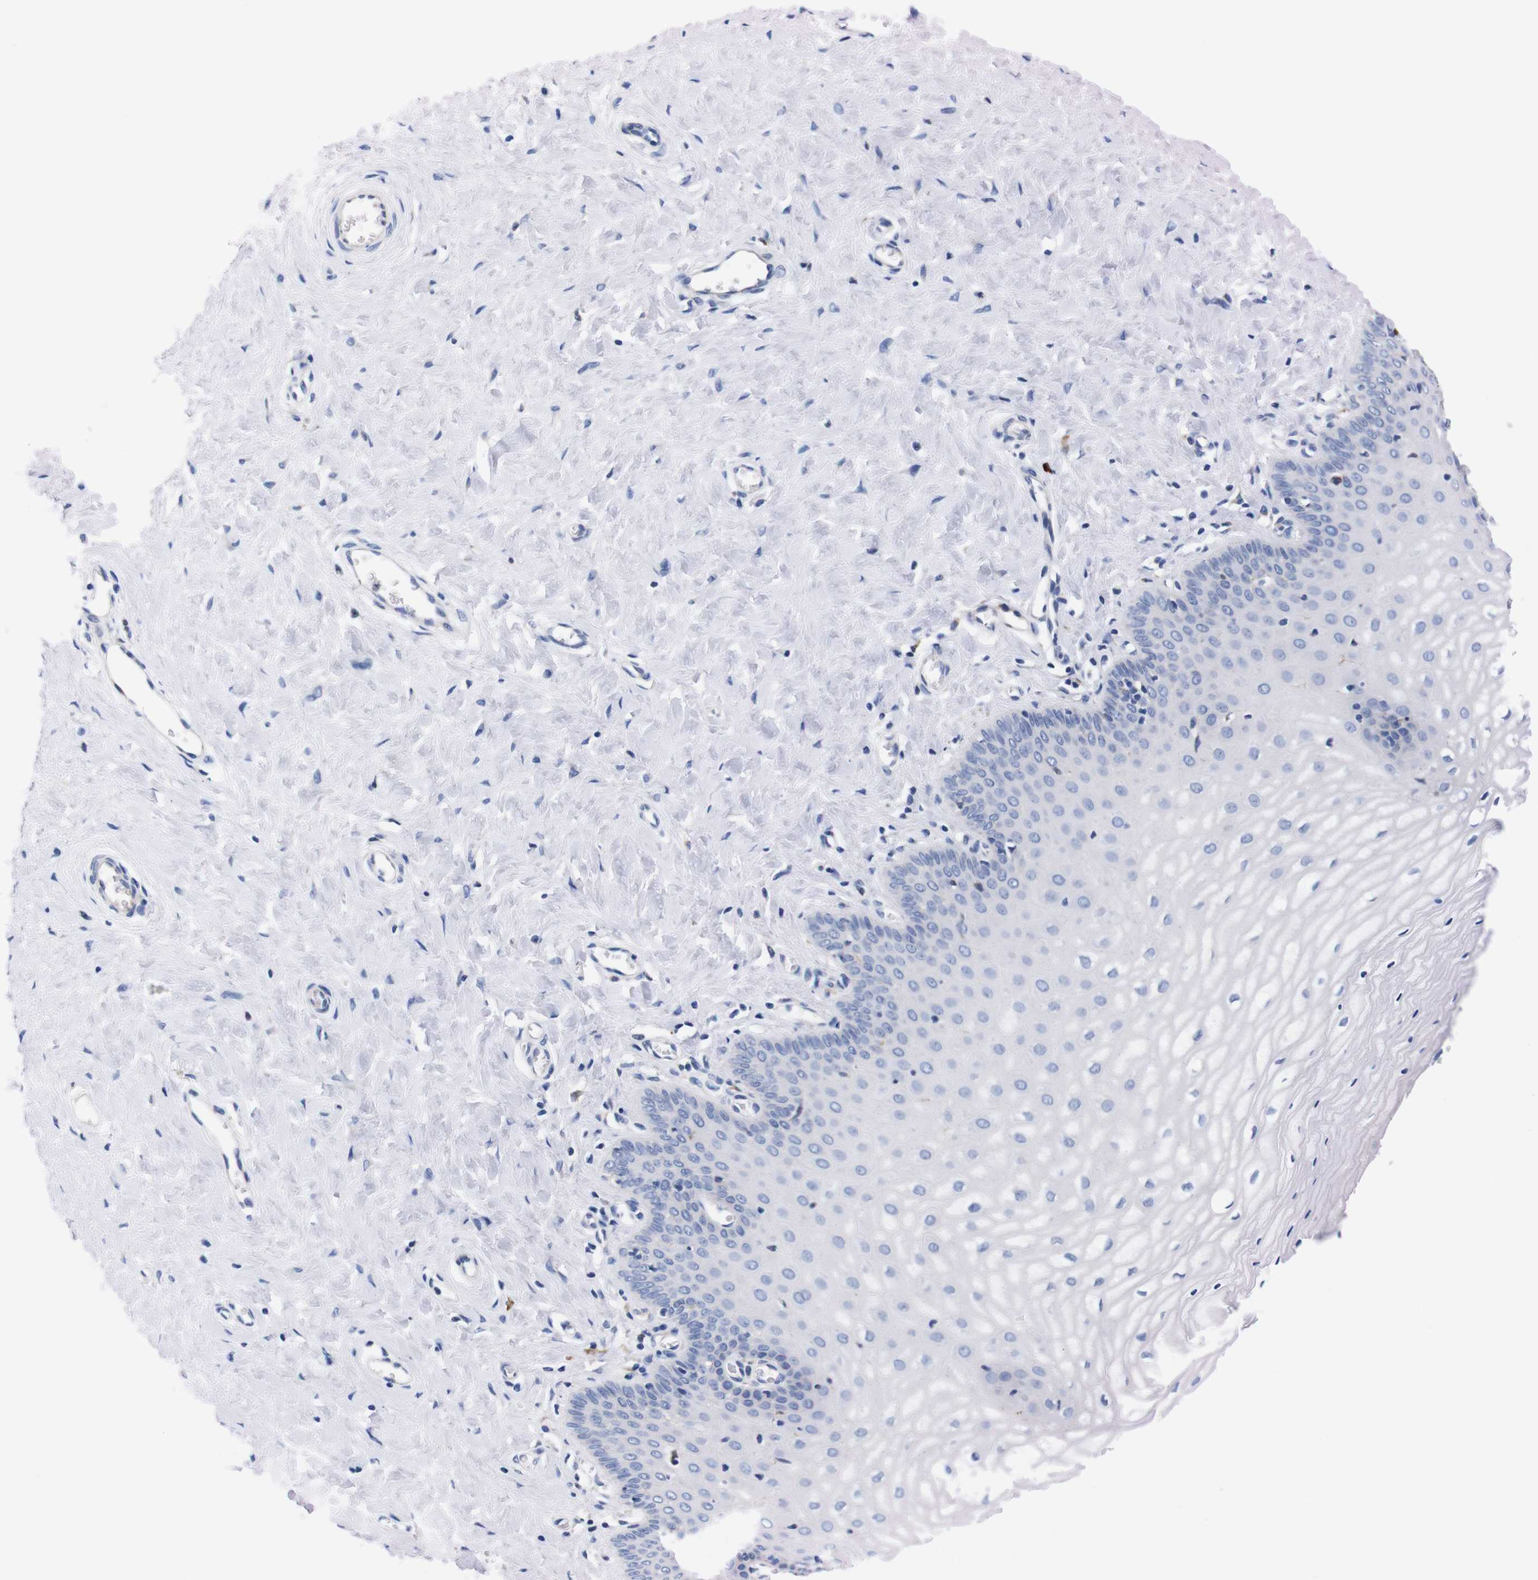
{"staining": {"intensity": "weak", "quantity": "25%-75%", "location": "cytoplasmic/membranous"}, "tissue": "cervix", "cell_type": "Glandular cells", "image_type": "normal", "snomed": [{"axis": "morphology", "description": "Normal tissue, NOS"}, {"axis": "topography", "description": "Cervix"}], "caption": "Immunohistochemical staining of unremarkable cervix shows weak cytoplasmic/membranous protein expression in approximately 25%-75% of glandular cells. The staining was performed using DAB, with brown indicating positive protein expression. Nuclei are stained blue with hematoxylin.", "gene": "NEBL", "patient": {"sex": "female", "age": 55}}